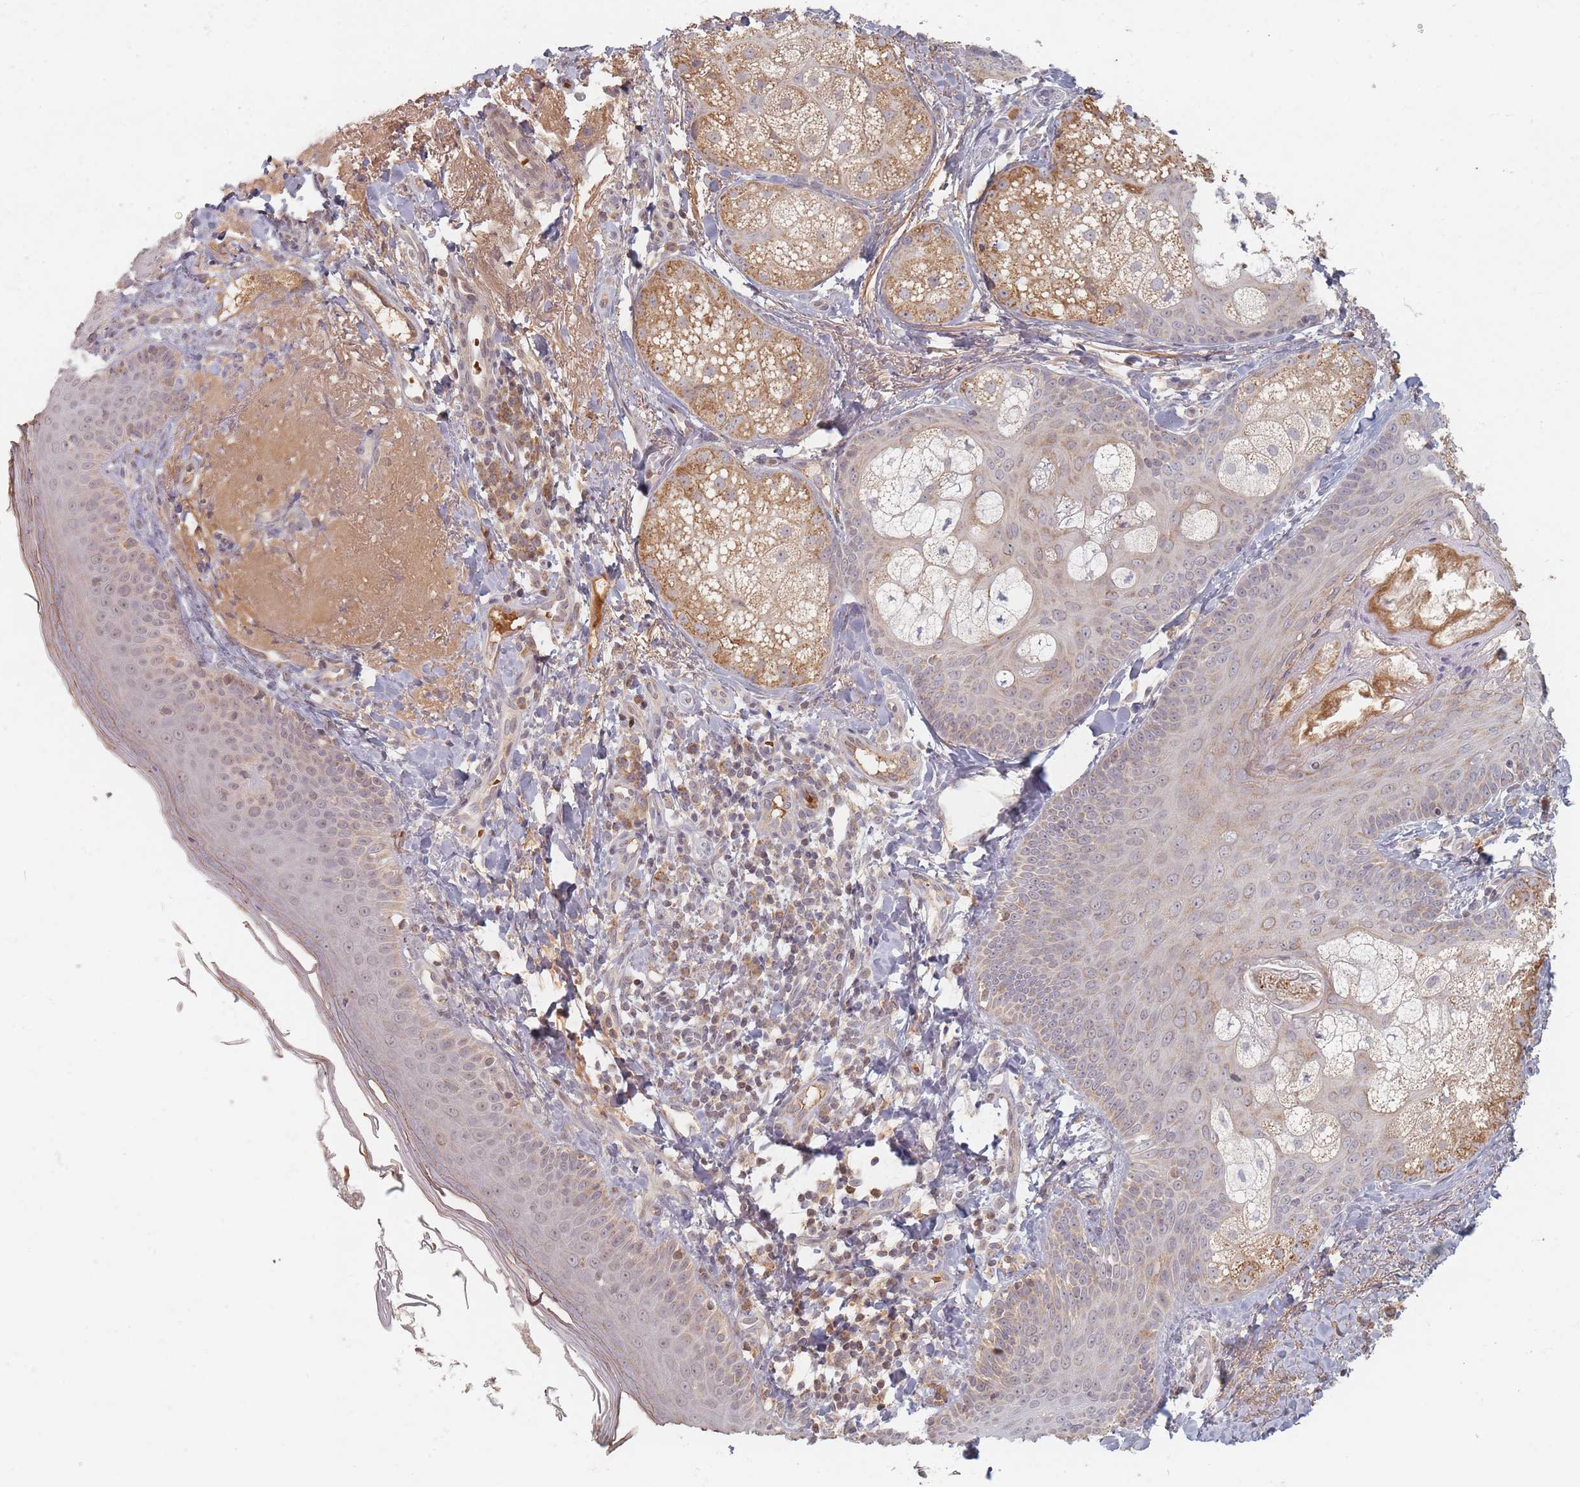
{"staining": {"intensity": "negative", "quantity": "none", "location": "none"}, "tissue": "skin", "cell_type": "Fibroblasts", "image_type": "normal", "snomed": [{"axis": "morphology", "description": "Normal tissue, NOS"}, {"axis": "topography", "description": "Skin"}], "caption": "Human skin stained for a protein using immunohistochemistry (IHC) displays no staining in fibroblasts.", "gene": "OR2M4", "patient": {"sex": "male", "age": 57}}